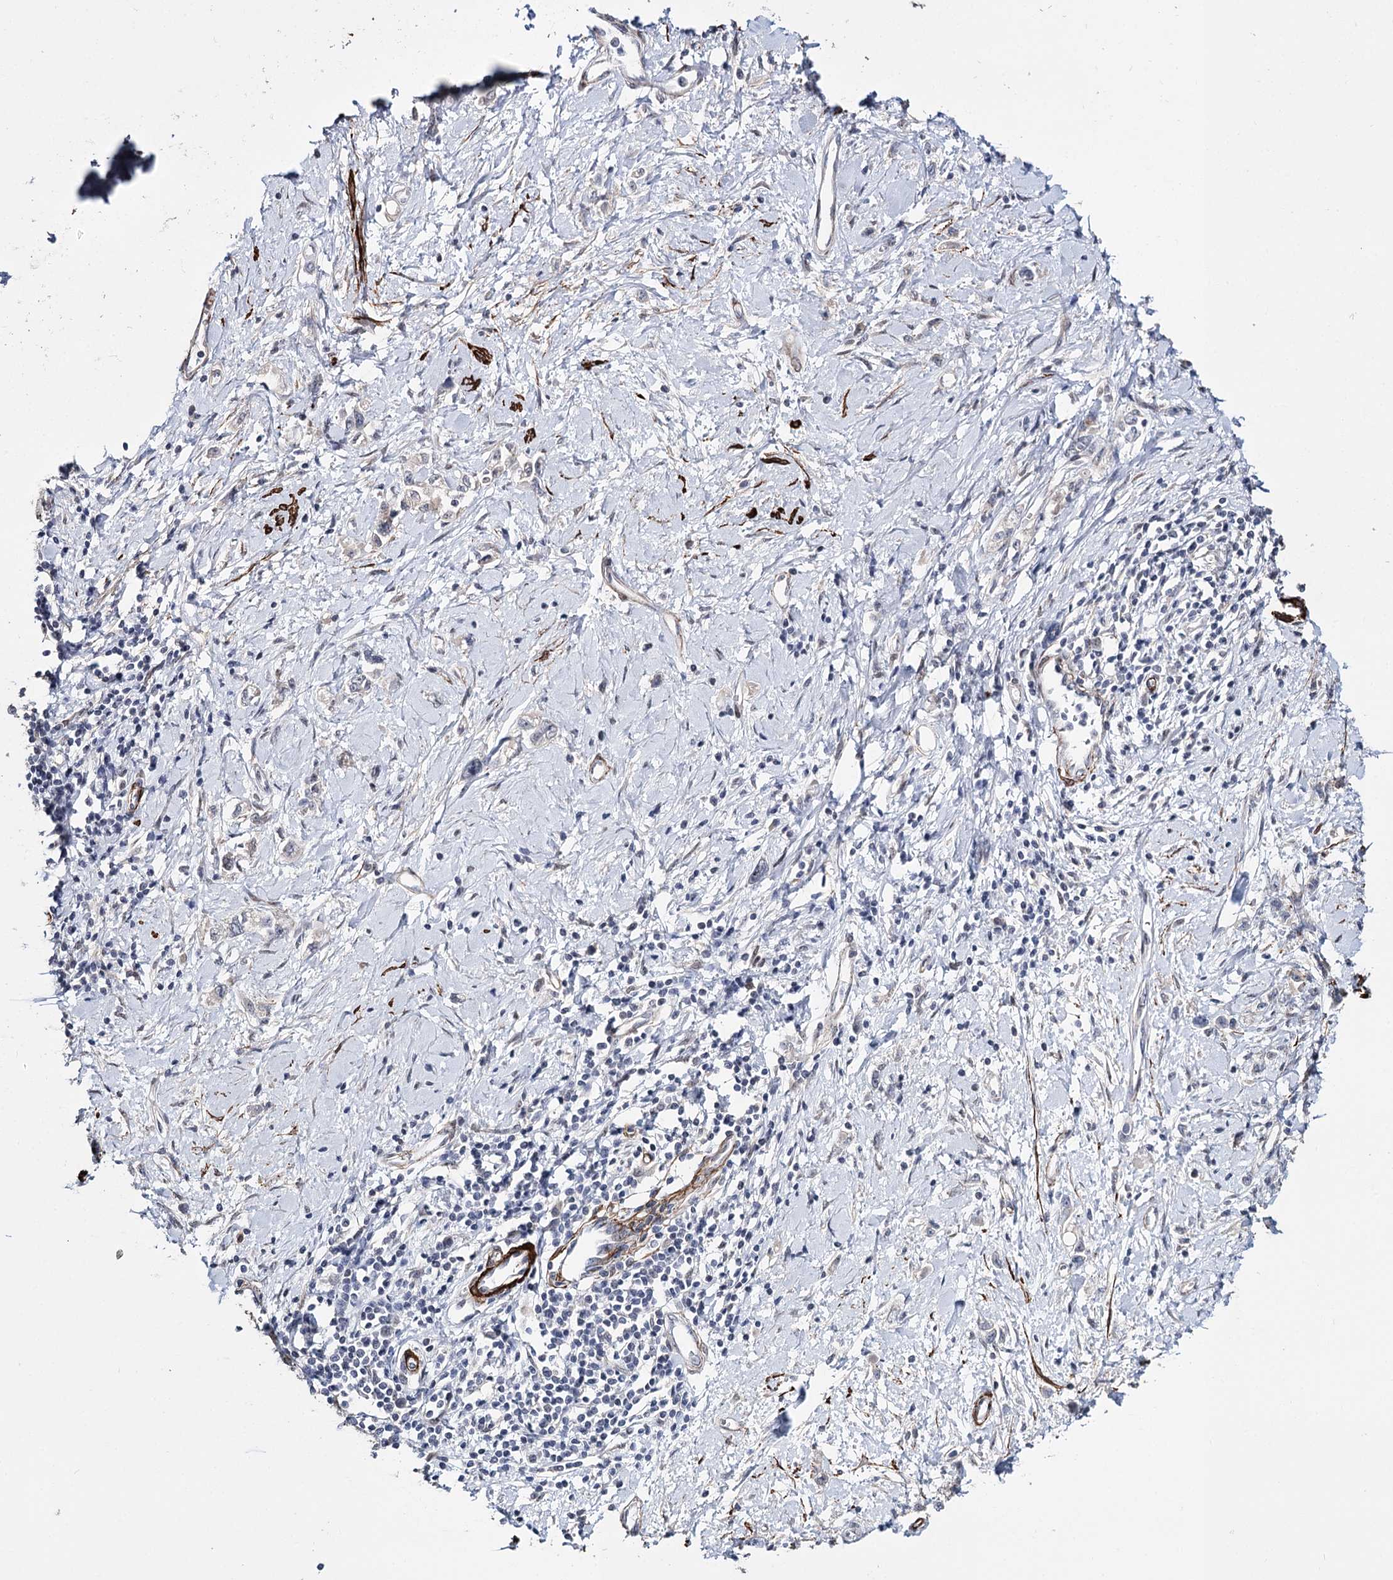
{"staining": {"intensity": "negative", "quantity": "none", "location": "none"}, "tissue": "stomach cancer", "cell_type": "Tumor cells", "image_type": "cancer", "snomed": [{"axis": "morphology", "description": "Adenocarcinoma, NOS"}, {"axis": "topography", "description": "Stomach"}], "caption": "This image is of adenocarcinoma (stomach) stained with immunohistochemistry (IHC) to label a protein in brown with the nuclei are counter-stained blue. There is no staining in tumor cells.", "gene": "CFAP46", "patient": {"sex": "female", "age": 76}}